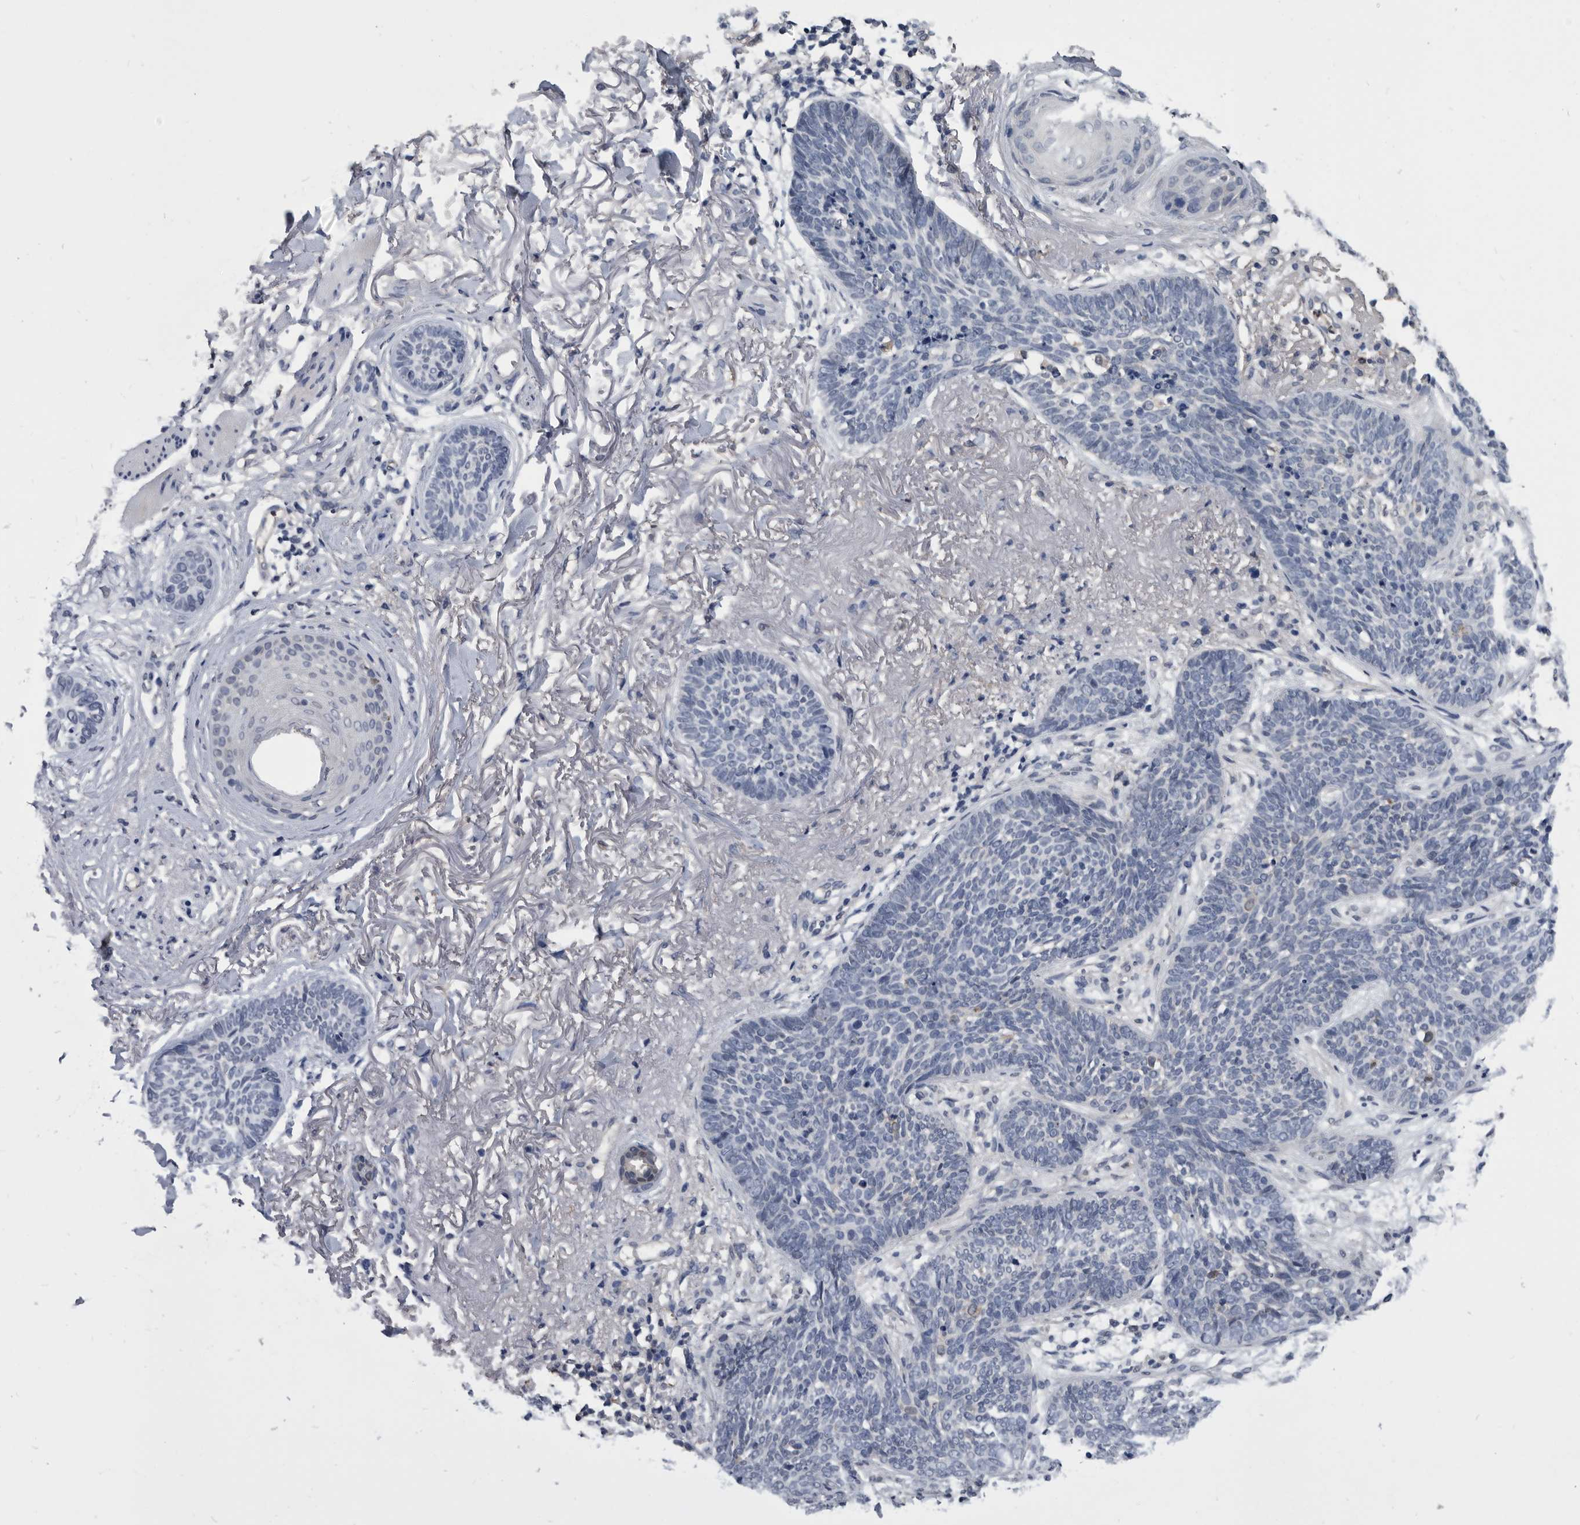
{"staining": {"intensity": "negative", "quantity": "none", "location": "none"}, "tissue": "skin cancer", "cell_type": "Tumor cells", "image_type": "cancer", "snomed": [{"axis": "morphology", "description": "Basal cell carcinoma"}, {"axis": "topography", "description": "Skin"}], "caption": "Skin cancer (basal cell carcinoma) was stained to show a protein in brown. There is no significant staining in tumor cells.", "gene": "PDXK", "patient": {"sex": "female", "age": 70}}